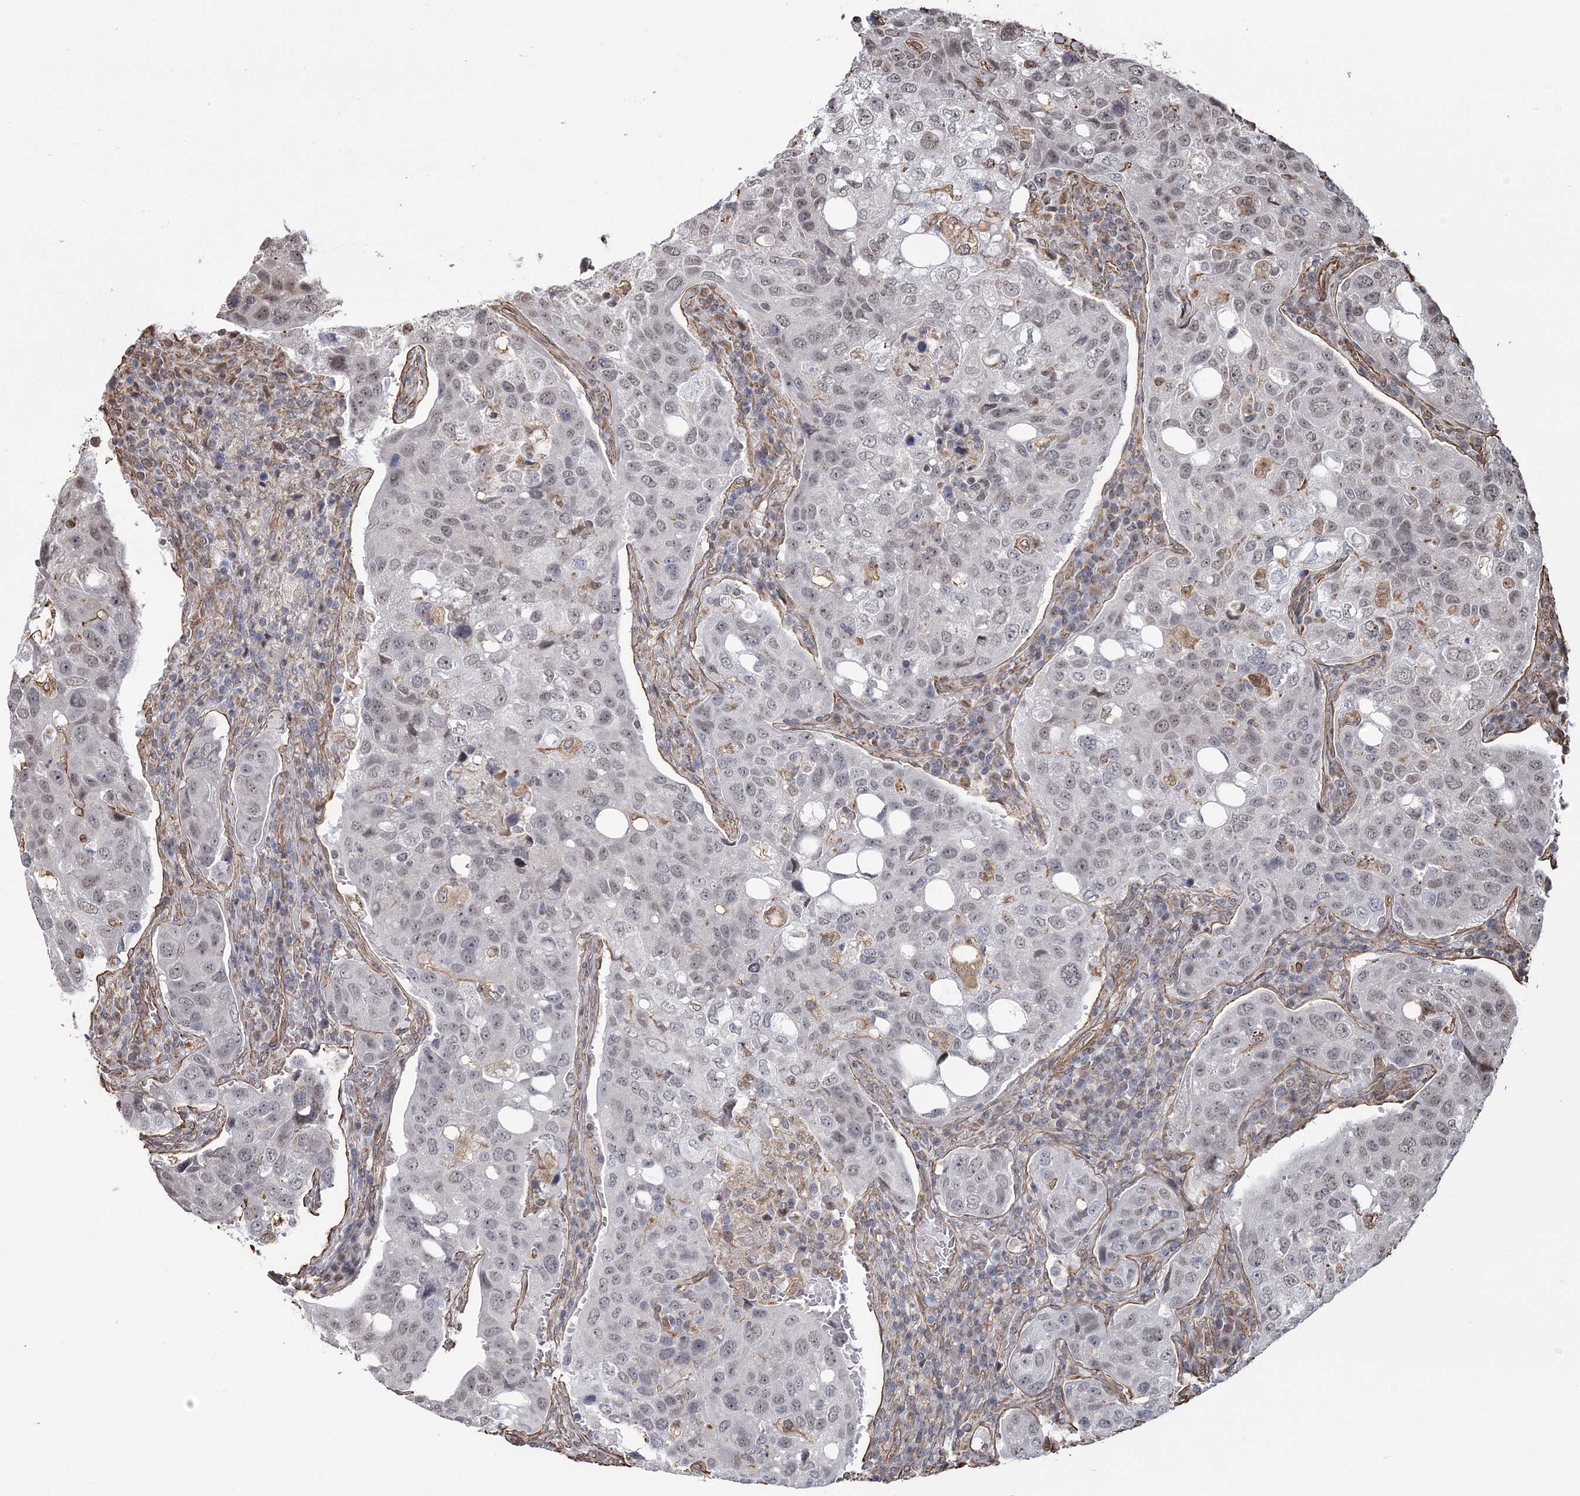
{"staining": {"intensity": "weak", "quantity": "<25%", "location": "nuclear"}, "tissue": "urothelial cancer", "cell_type": "Tumor cells", "image_type": "cancer", "snomed": [{"axis": "morphology", "description": "Urothelial carcinoma, High grade"}, {"axis": "topography", "description": "Lymph node"}, {"axis": "topography", "description": "Urinary bladder"}], "caption": "IHC image of neoplastic tissue: human urothelial cancer stained with DAB reveals no significant protein positivity in tumor cells.", "gene": "ATP11B", "patient": {"sex": "male", "age": 51}}